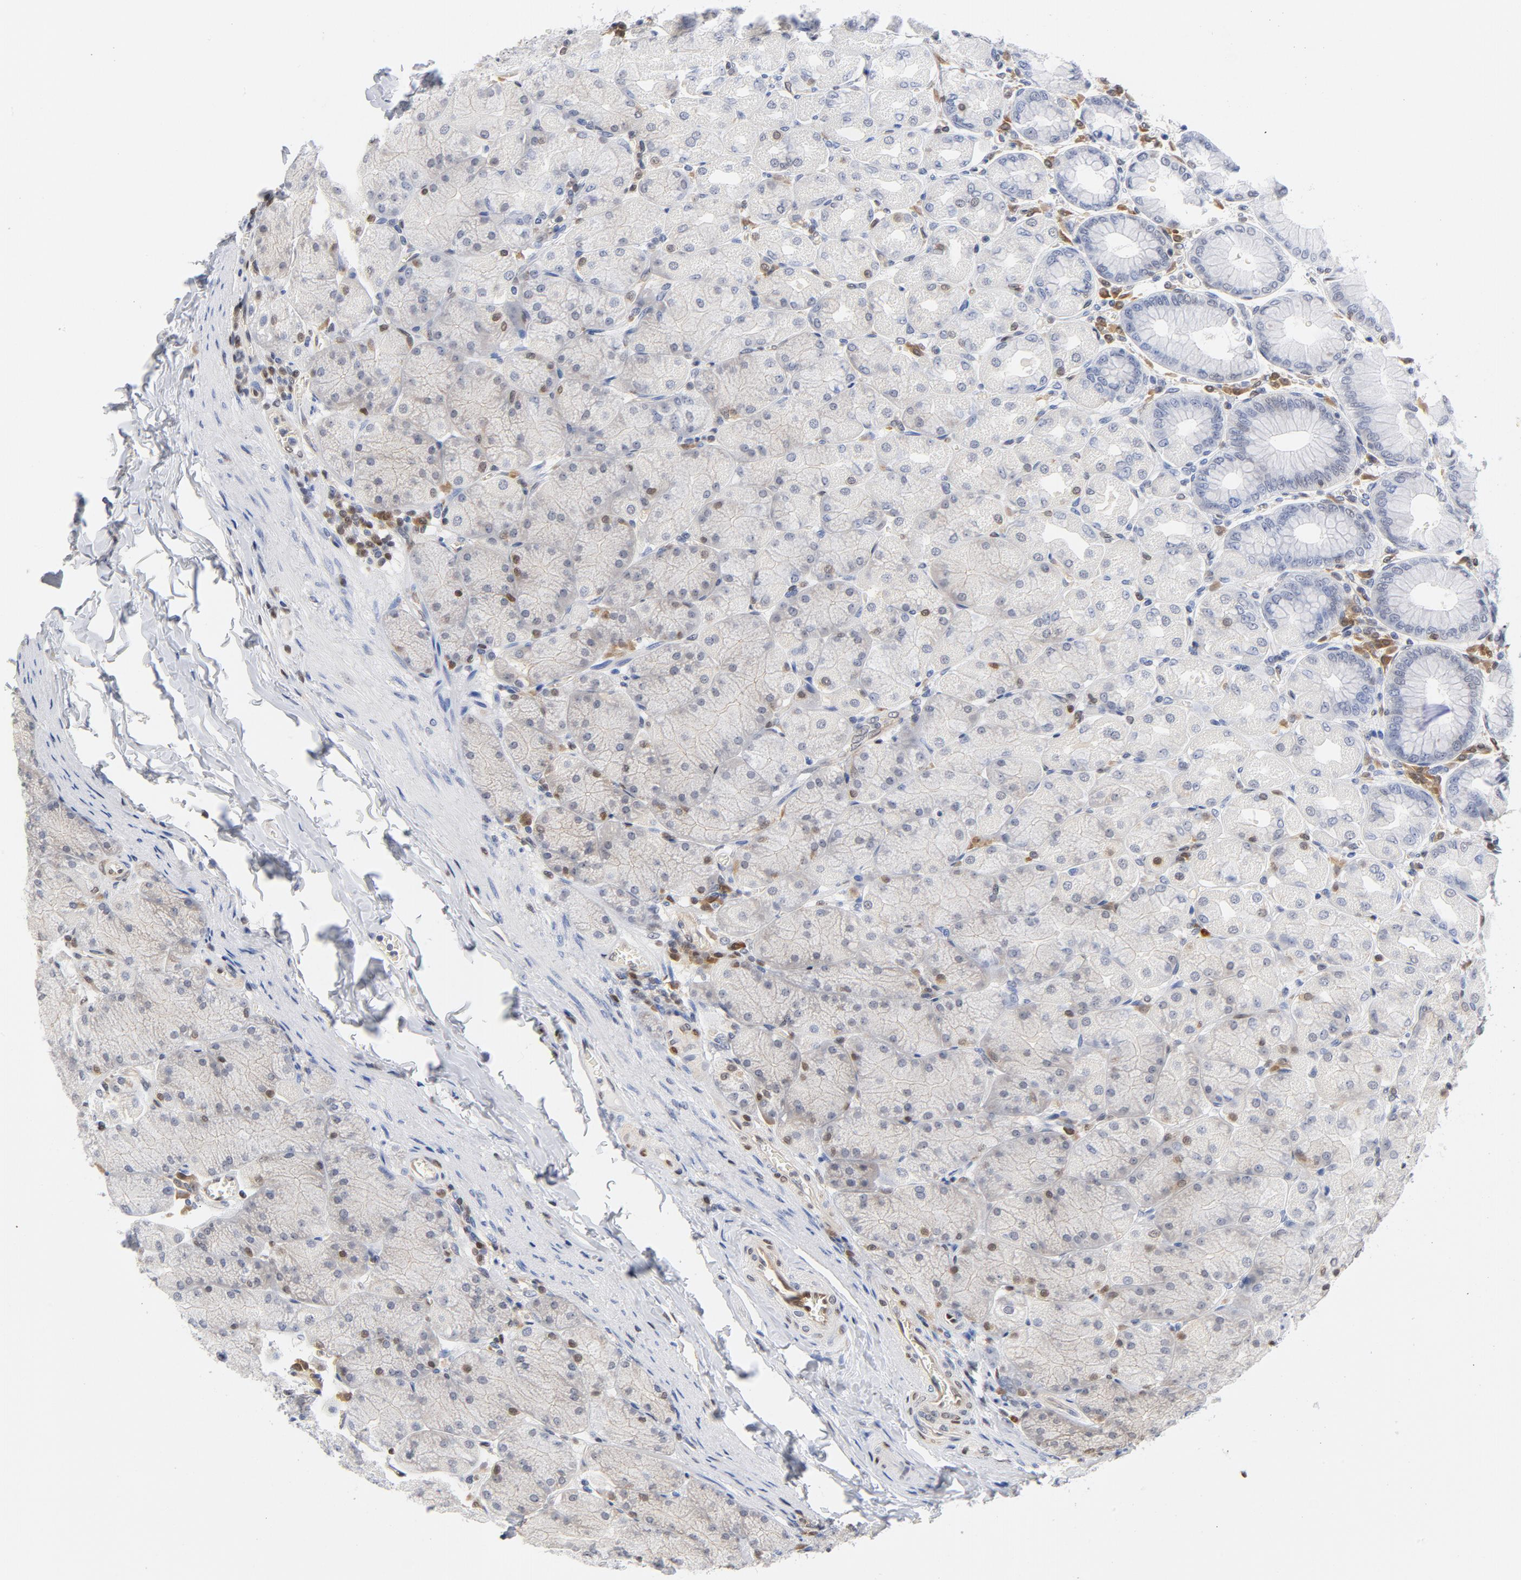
{"staining": {"intensity": "weak", "quantity": "<25%", "location": "nuclear"}, "tissue": "stomach", "cell_type": "Glandular cells", "image_type": "normal", "snomed": [{"axis": "morphology", "description": "Normal tissue, NOS"}, {"axis": "topography", "description": "Stomach, upper"}], "caption": "IHC micrograph of normal stomach: stomach stained with DAB (3,3'-diaminobenzidine) displays no significant protein expression in glandular cells.", "gene": "CDKN1B", "patient": {"sex": "female", "age": 56}}